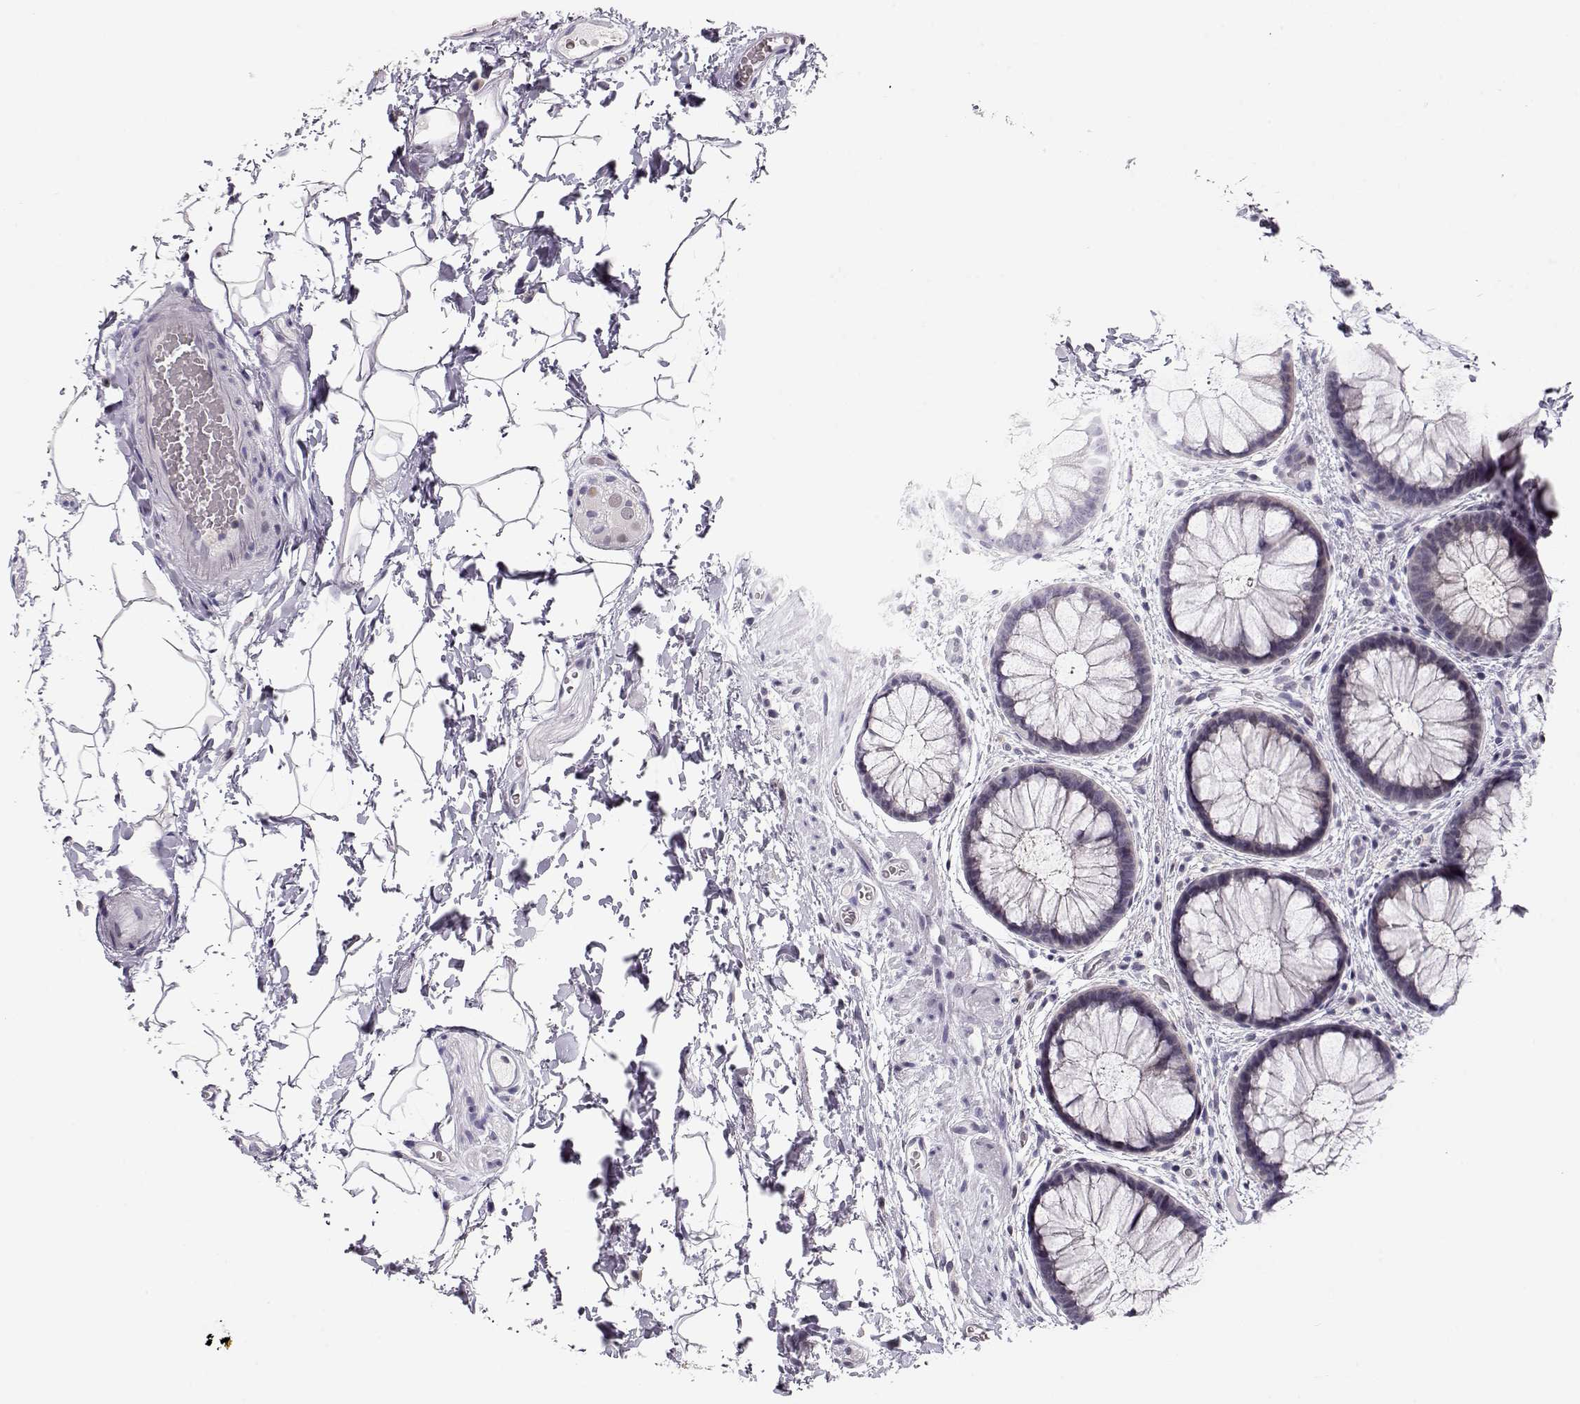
{"staining": {"intensity": "negative", "quantity": "none", "location": "none"}, "tissue": "rectum", "cell_type": "Glandular cells", "image_type": "normal", "snomed": [{"axis": "morphology", "description": "Normal tissue, NOS"}, {"axis": "topography", "description": "Rectum"}], "caption": "DAB (3,3'-diaminobenzidine) immunohistochemical staining of normal human rectum demonstrates no significant expression in glandular cells.", "gene": "TEPP", "patient": {"sex": "female", "age": 62}}